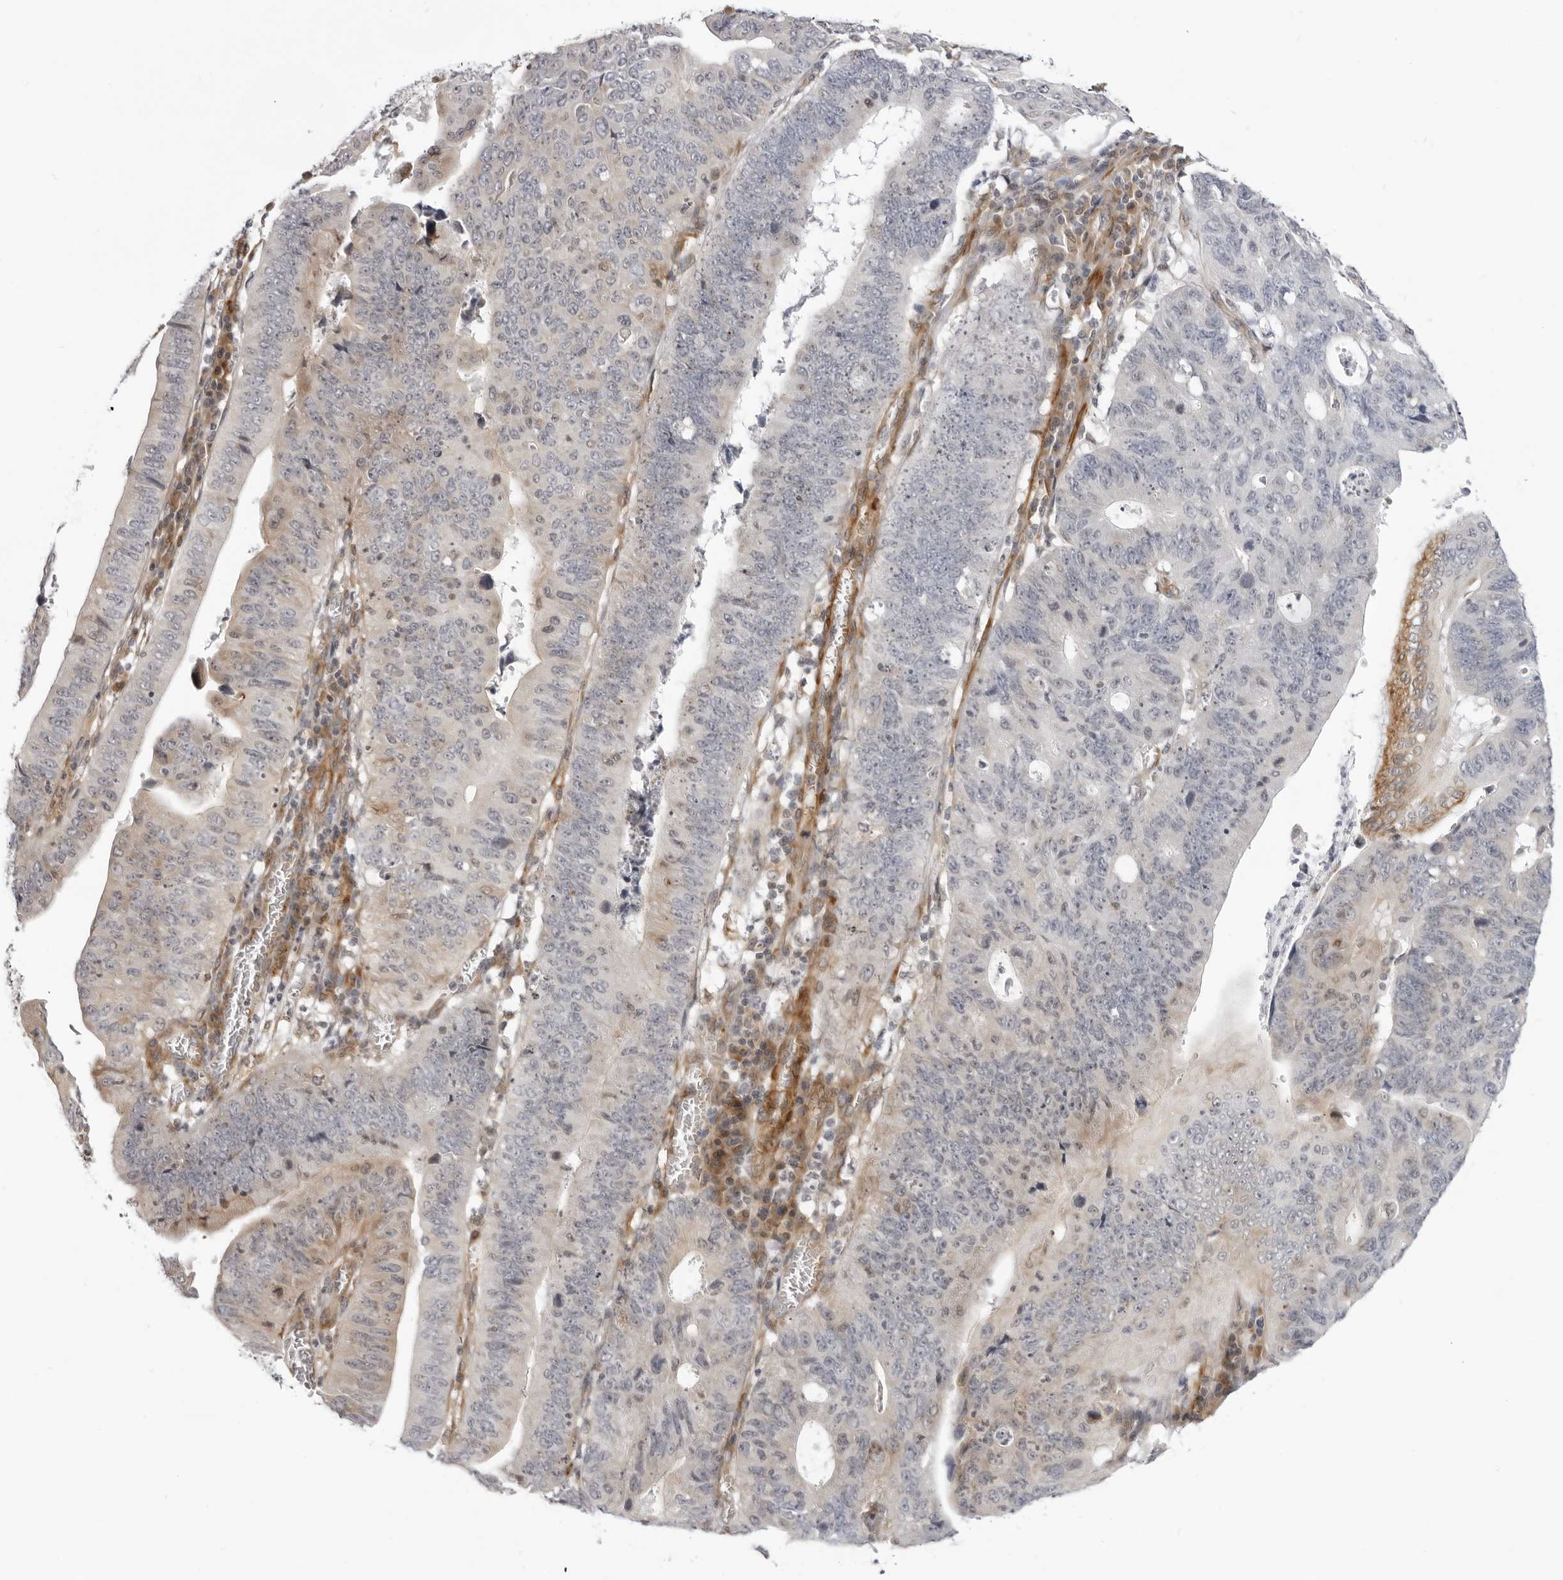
{"staining": {"intensity": "weak", "quantity": "<25%", "location": "cytoplasmic/membranous"}, "tissue": "stomach cancer", "cell_type": "Tumor cells", "image_type": "cancer", "snomed": [{"axis": "morphology", "description": "Adenocarcinoma, NOS"}, {"axis": "topography", "description": "Stomach"}], "caption": "Immunohistochemistry of stomach adenocarcinoma shows no expression in tumor cells. Nuclei are stained in blue.", "gene": "SRGAP2", "patient": {"sex": "male", "age": 59}}